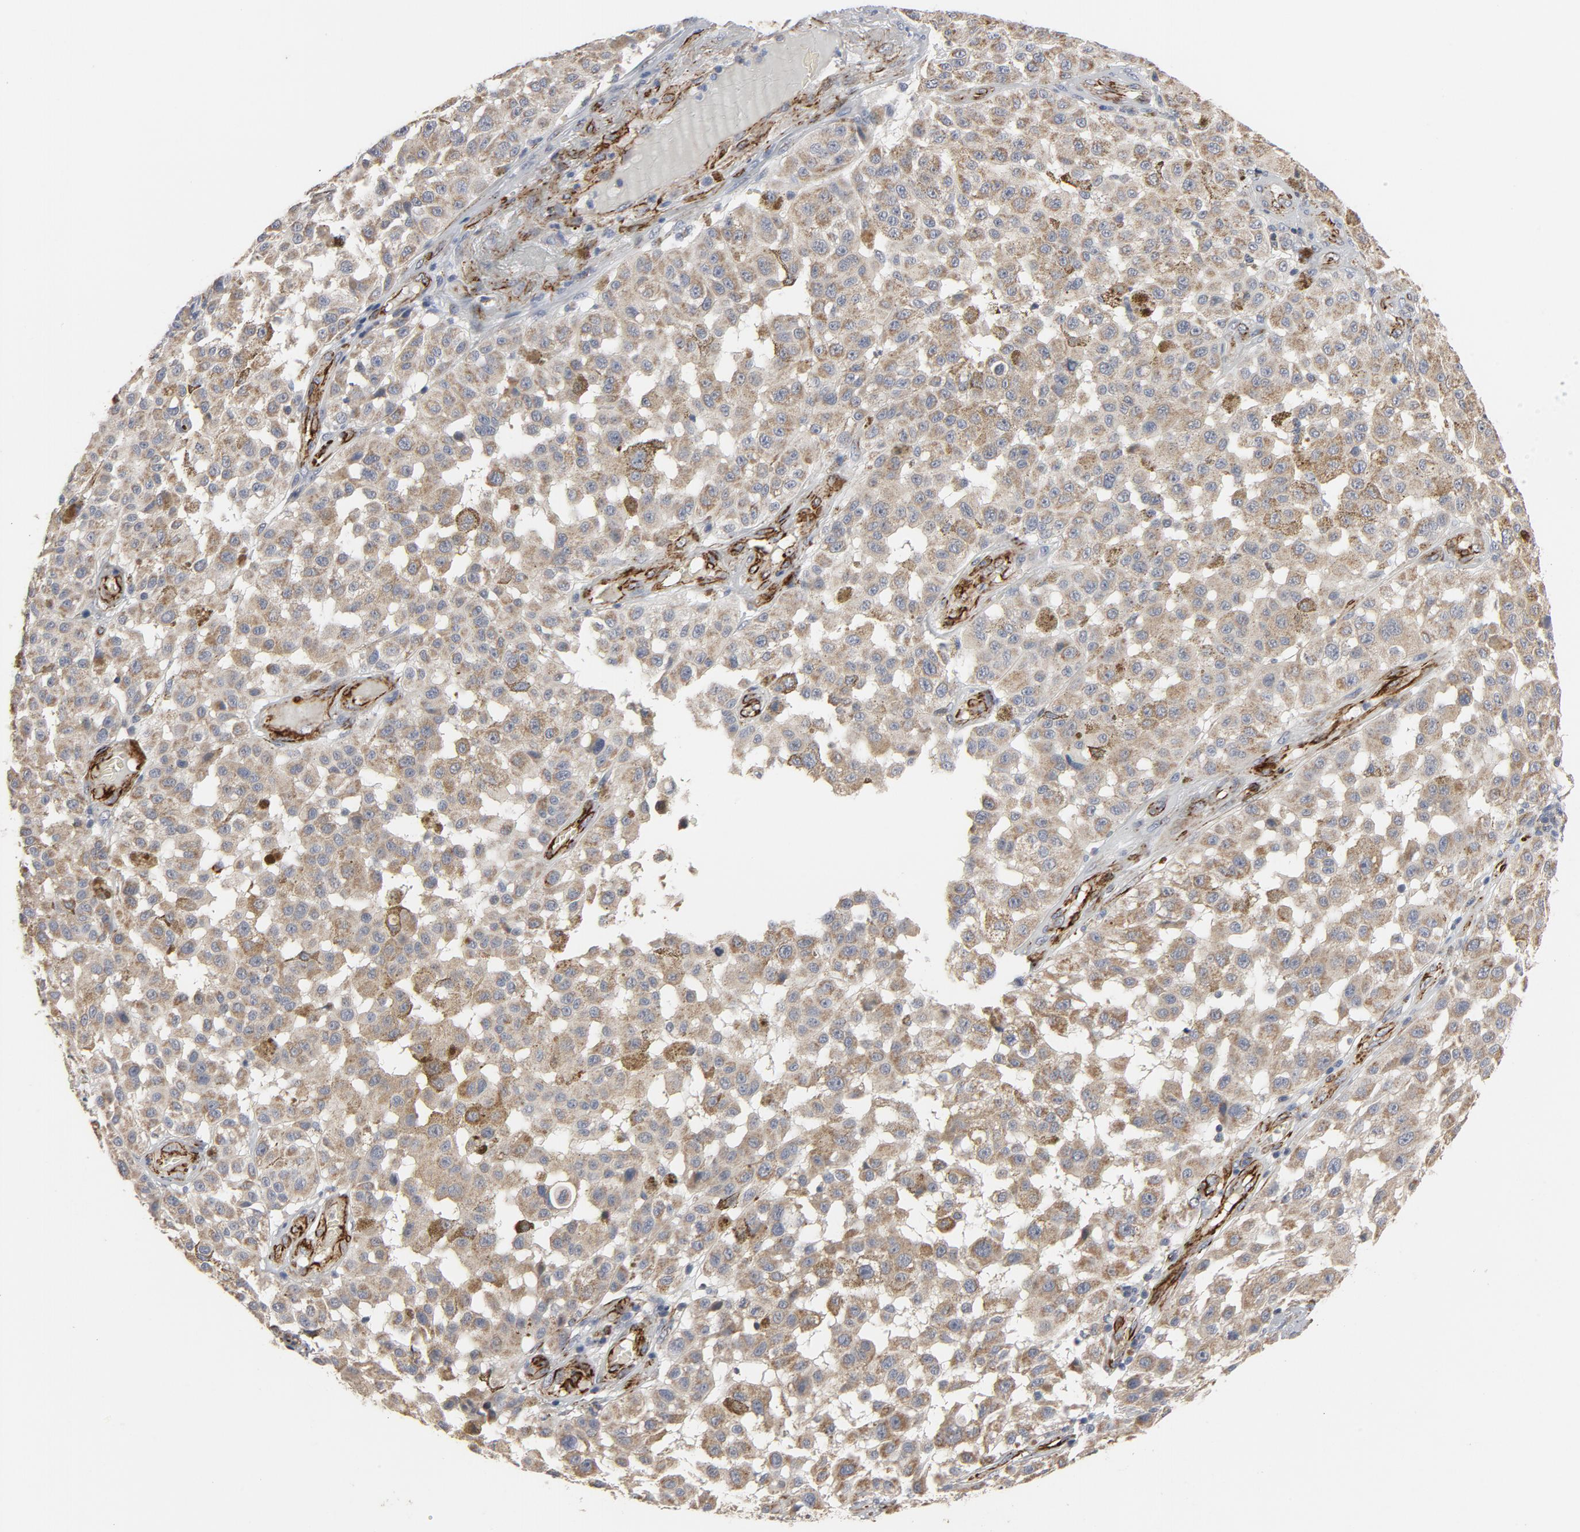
{"staining": {"intensity": "weak", "quantity": ">75%", "location": "cytoplasmic/membranous"}, "tissue": "melanoma", "cell_type": "Tumor cells", "image_type": "cancer", "snomed": [{"axis": "morphology", "description": "Malignant melanoma, NOS"}, {"axis": "topography", "description": "Skin"}], "caption": "Brown immunohistochemical staining in human malignant melanoma exhibits weak cytoplasmic/membranous staining in about >75% of tumor cells.", "gene": "GNG2", "patient": {"sex": "female", "age": 64}}